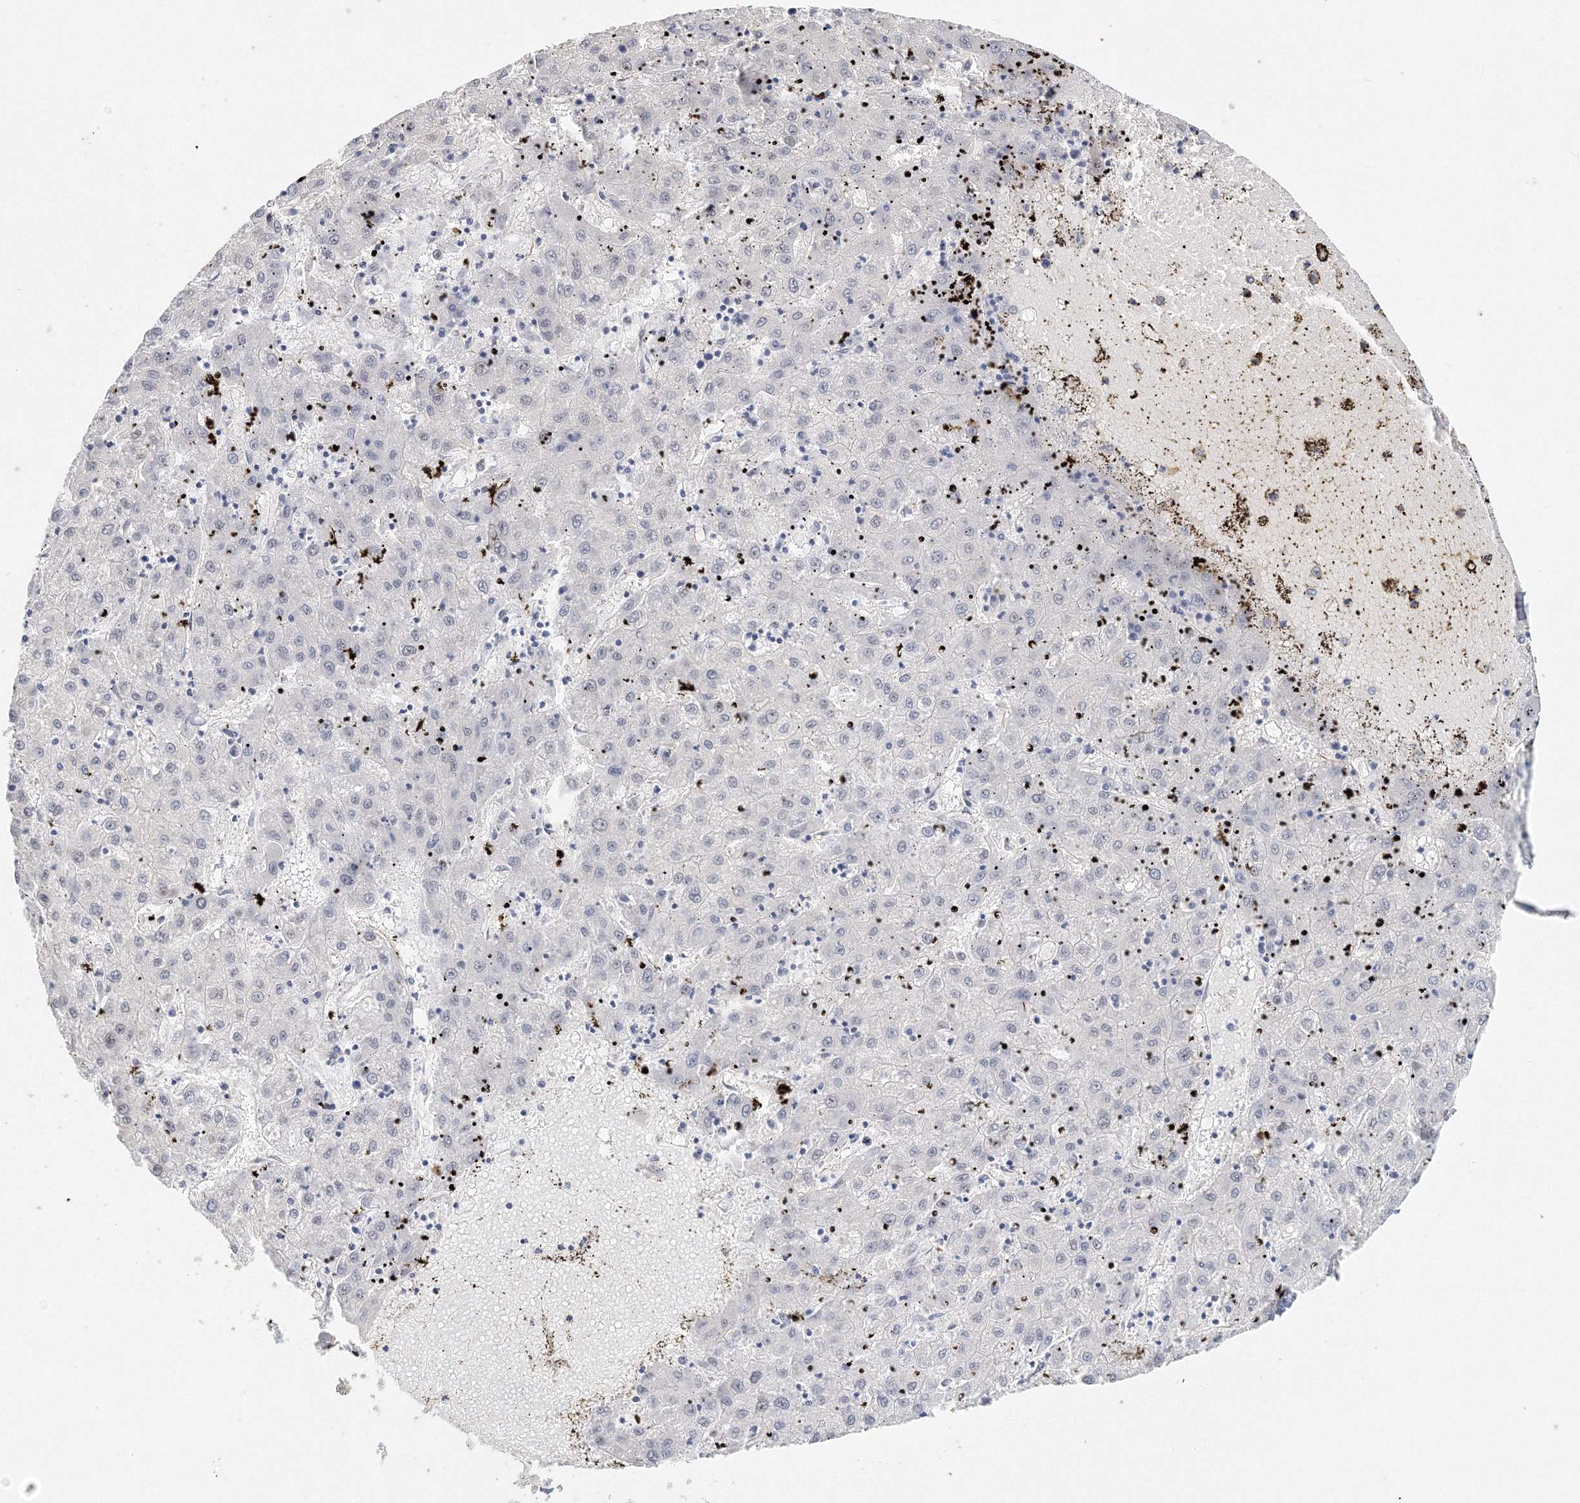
{"staining": {"intensity": "negative", "quantity": "none", "location": "none"}, "tissue": "liver cancer", "cell_type": "Tumor cells", "image_type": "cancer", "snomed": [{"axis": "morphology", "description": "Carcinoma, Hepatocellular, NOS"}, {"axis": "topography", "description": "Liver"}], "caption": "Liver hepatocellular carcinoma was stained to show a protein in brown. There is no significant staining in tumor cells. (Brightfield microscopy of DAB (3,3'-diaminobenzidine) immunohistochemistry (IHC) at high magnification).", "gene": "SIRT7", "patient": {"sex": "male", "age": 72}}